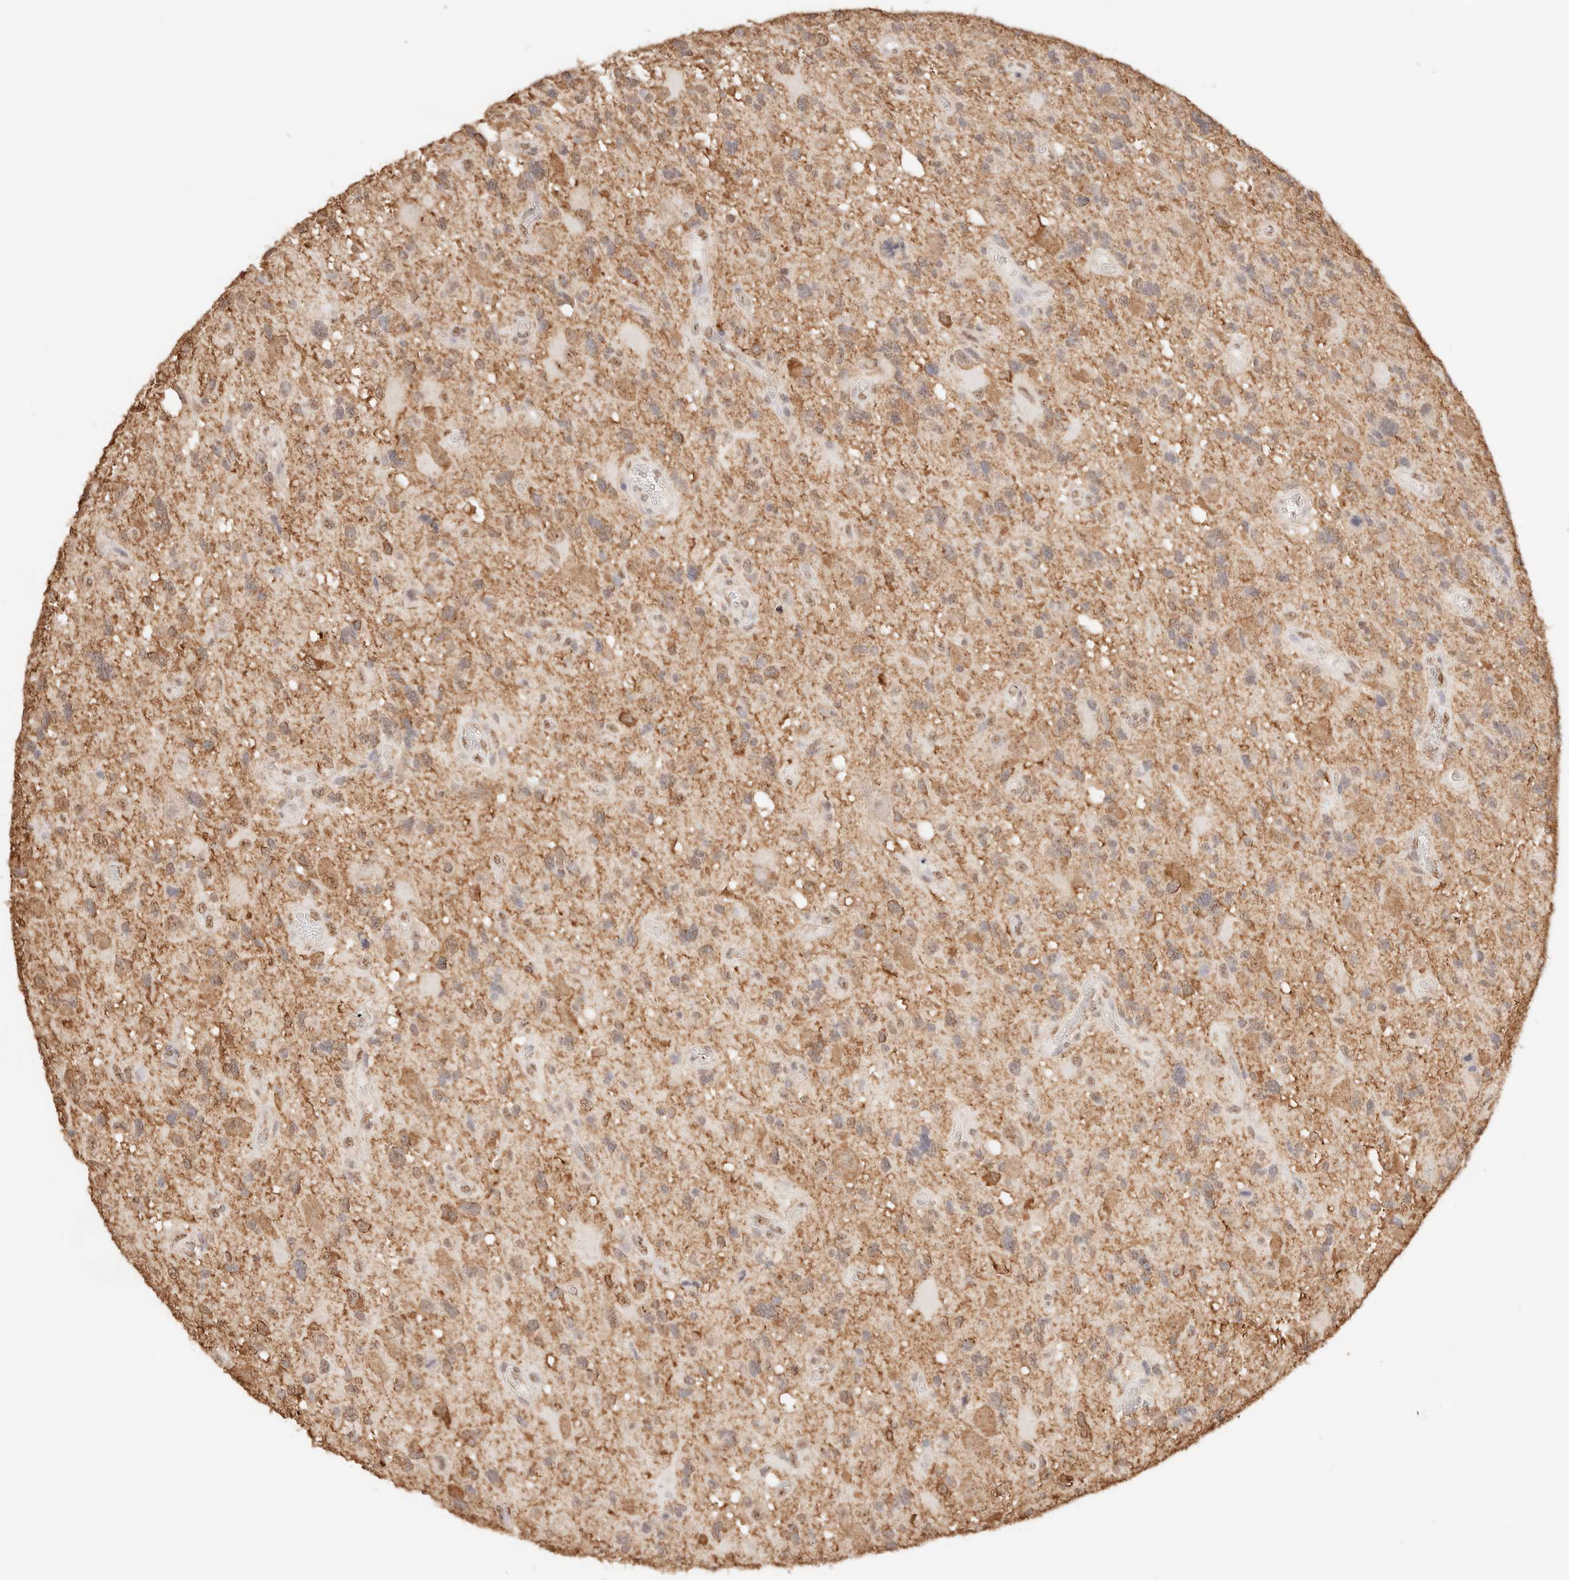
{"staining": {"intensity": "weak", "quantity": ">75%", "location": "cytoplasmic/membranous,nuclear"}, "tissue": "glioma", "cell_type": "Tumor cells", "image_type": "cancer", "snomed": [{"axis": "morphology", "description": "Glioma, malignant, High grade"}, {"axis": "topography", "description": "Brain"}], "caption": "Malignant glioma (high-grade) stained with DAB (3,3'-diaminobenzidine) IHC demonstrates low levels of weak cytoplasmic/membranous and nuclear staining in about >75% of tumor cells.", "gene": "IL1R2", "patient": {"sex": "male", "age": 33}}